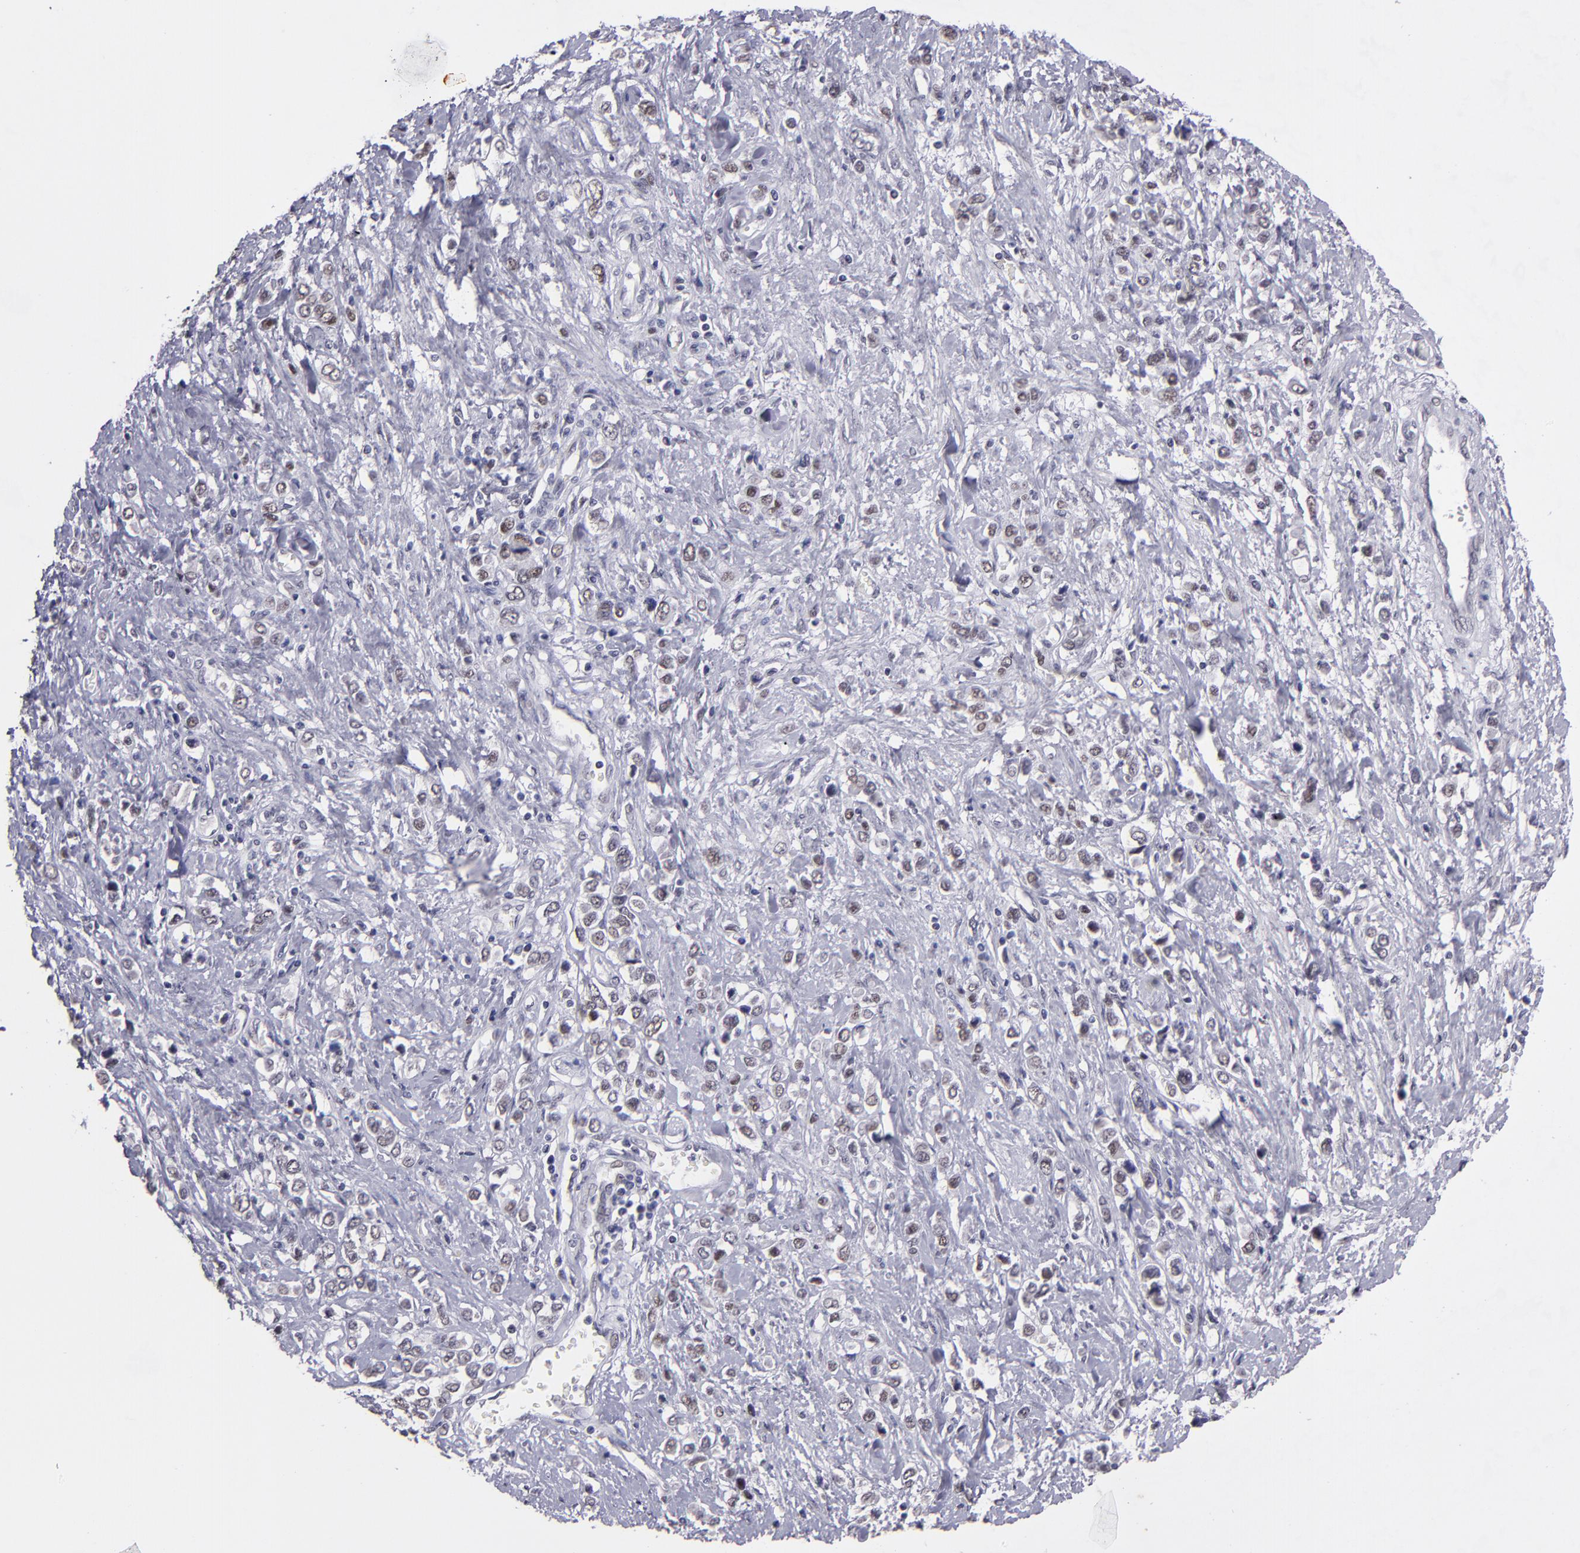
{"staining": {"intensity": "weak", "quantity": "25%-75%", "location": "nuclear"}, "tissue": "stomach cancer", "cell_type": "Tumor cells", "image_type": "cancer", "snomed": [{"axis": "morphology", "description": "Adenocarcinoma, NOS"}, {"axis": "topography", "description": "Stomach, upper"}], "caption": "A photomicrograph showing weak nuclear positivity in about 25%-75% of tumor cells in stomach cancer, as visualized by brown immunohistochemical staining.", "gene": "OTUB2", "patient": {"sex": "male", "age": 76}}